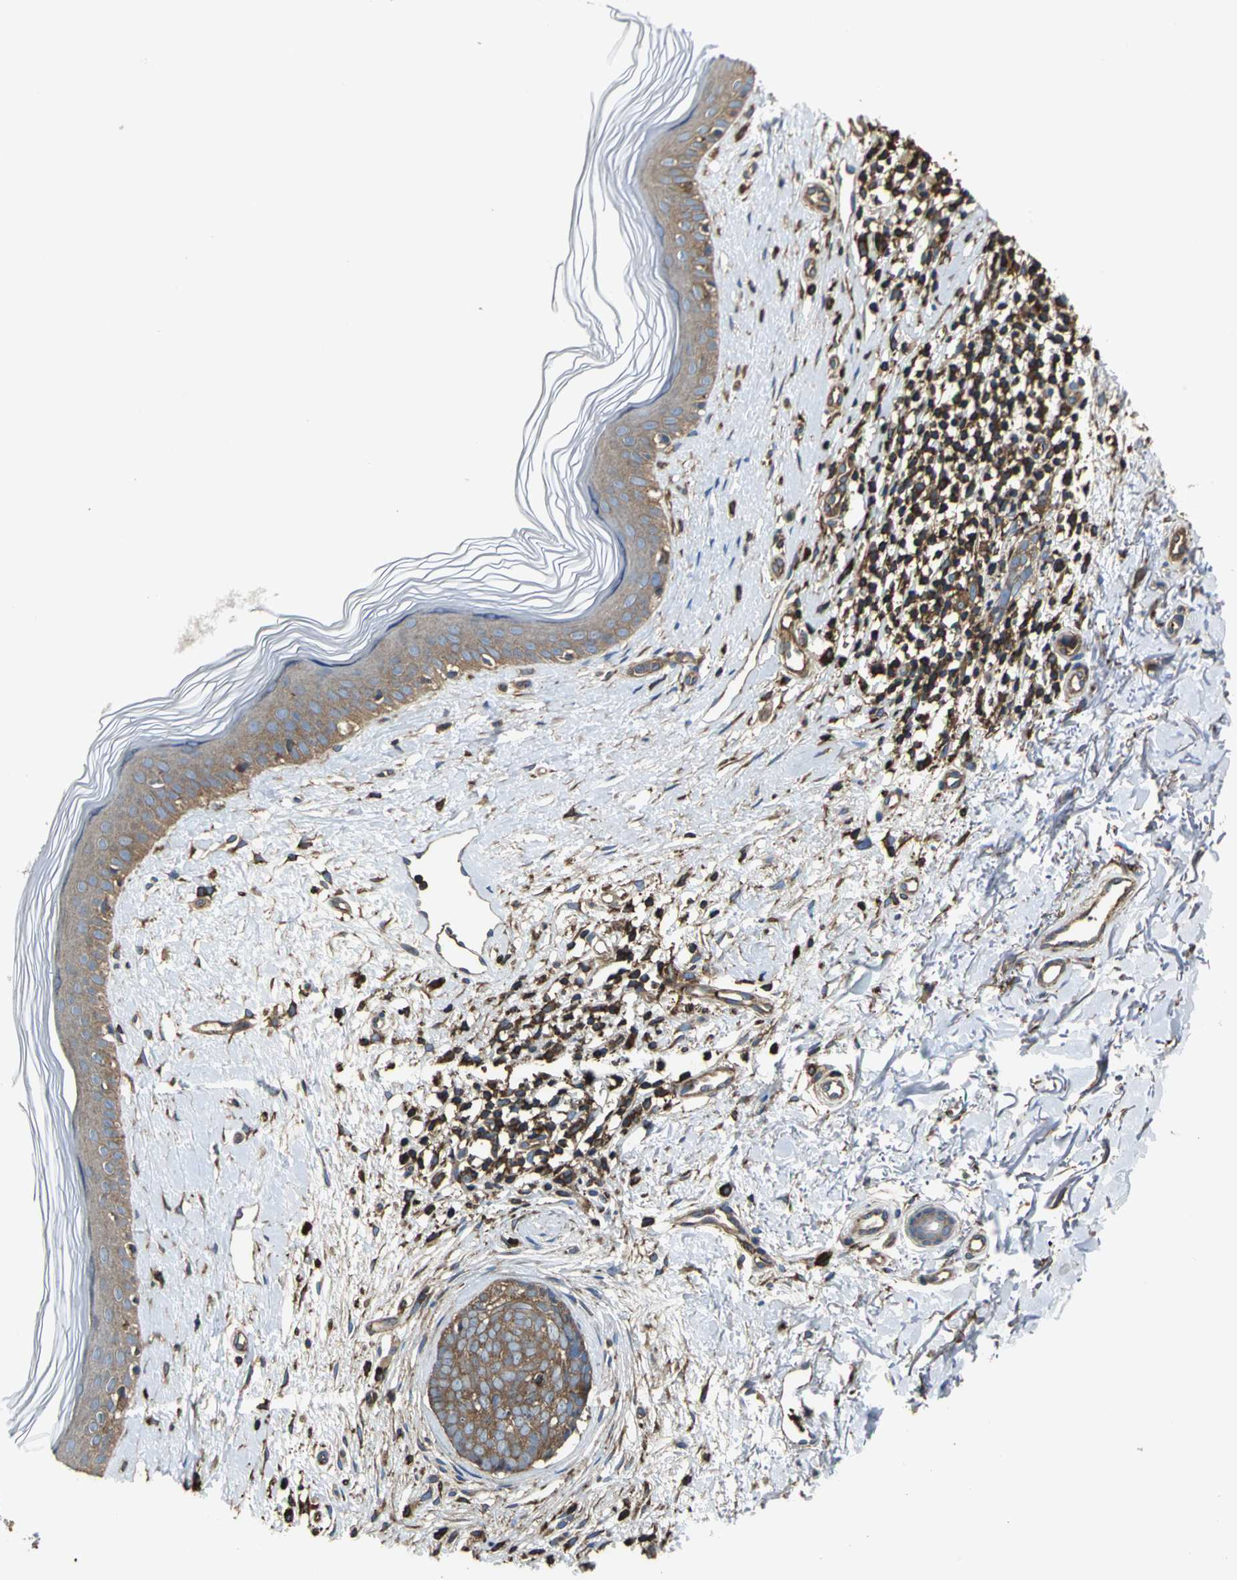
{"staining": {"intensity": "moderate", "quantity": ">75%", "location": "cytoplasmic/membranous"}, "tissue": "skin cancer", "cell_type": "Tumor cells", "image_type": "cancer", "snomed": [{"axis": "morphology", "description": "Normal tissue, NOS"}, {"axis": "morphology", "description": "Basal cell carcinoma"}, {"axis": "topography", "description": "Skin"}], "caption": "A brown stain highlights moderate cytoplasmic/membranous positivity of a protein in human skin cancer (basal cell carcinoma) tumor cells. (DAB (3,3'-diaminobenzidine) IHC, brown staining for protein, blue staining for nuclei).", "gene": "TLN1", "patient": {"sex": "female", "age": 61}}